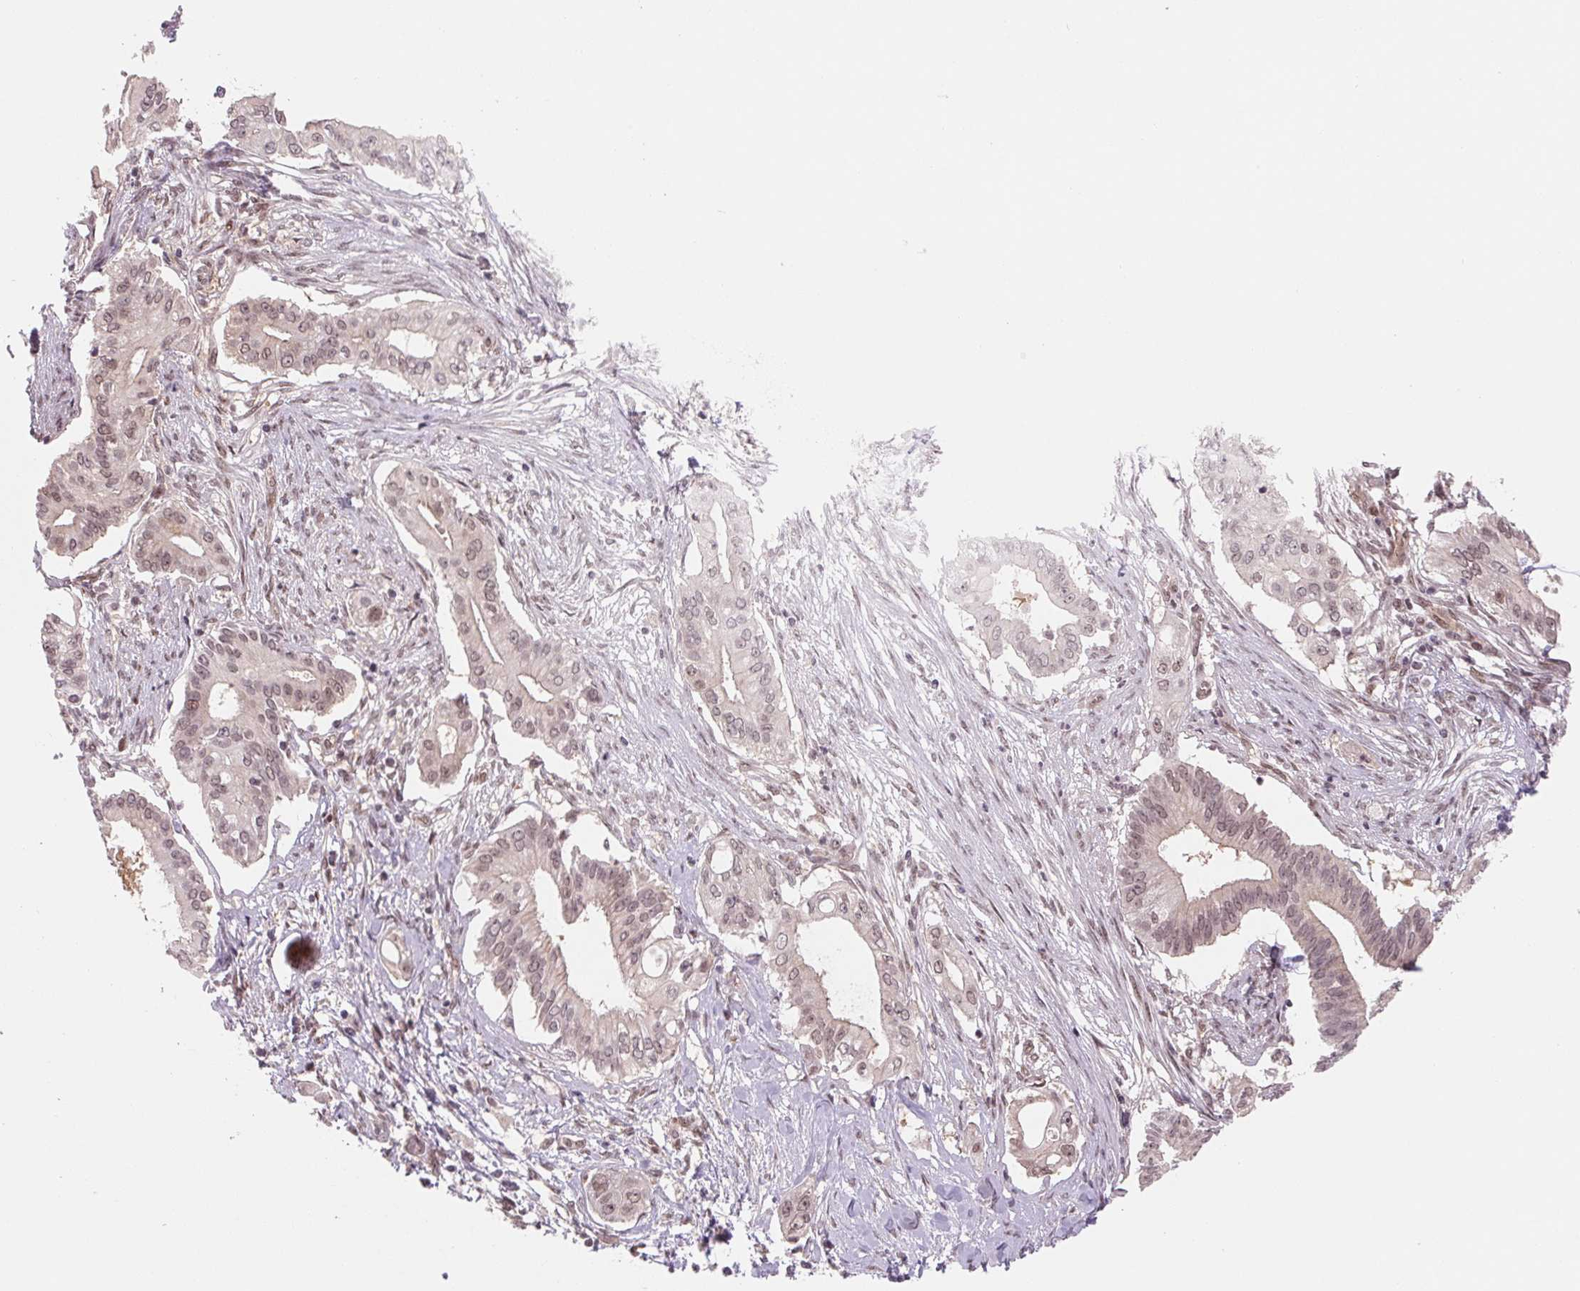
{"staining": {"intensity": "weak", "quantity": "25%-75%", "location": "nuclear"}, "tissue": "pancreatic cancer", "cell_type": "Tumor cells", "image_type": "cancer", "snomed": [{"axis": "morphology", "description": "Adenocarcinoma, NOS"}, {"axis": "topography", "description": "Pancreas"}], "caption": "Pancreatic cancer was stained to show a protein in brown. There is low levels of weak nuclear staining in about 25%-75% of tumor cells.", "gene": "DNAJB6", "patient": {"sex": "female", "age": 68}}